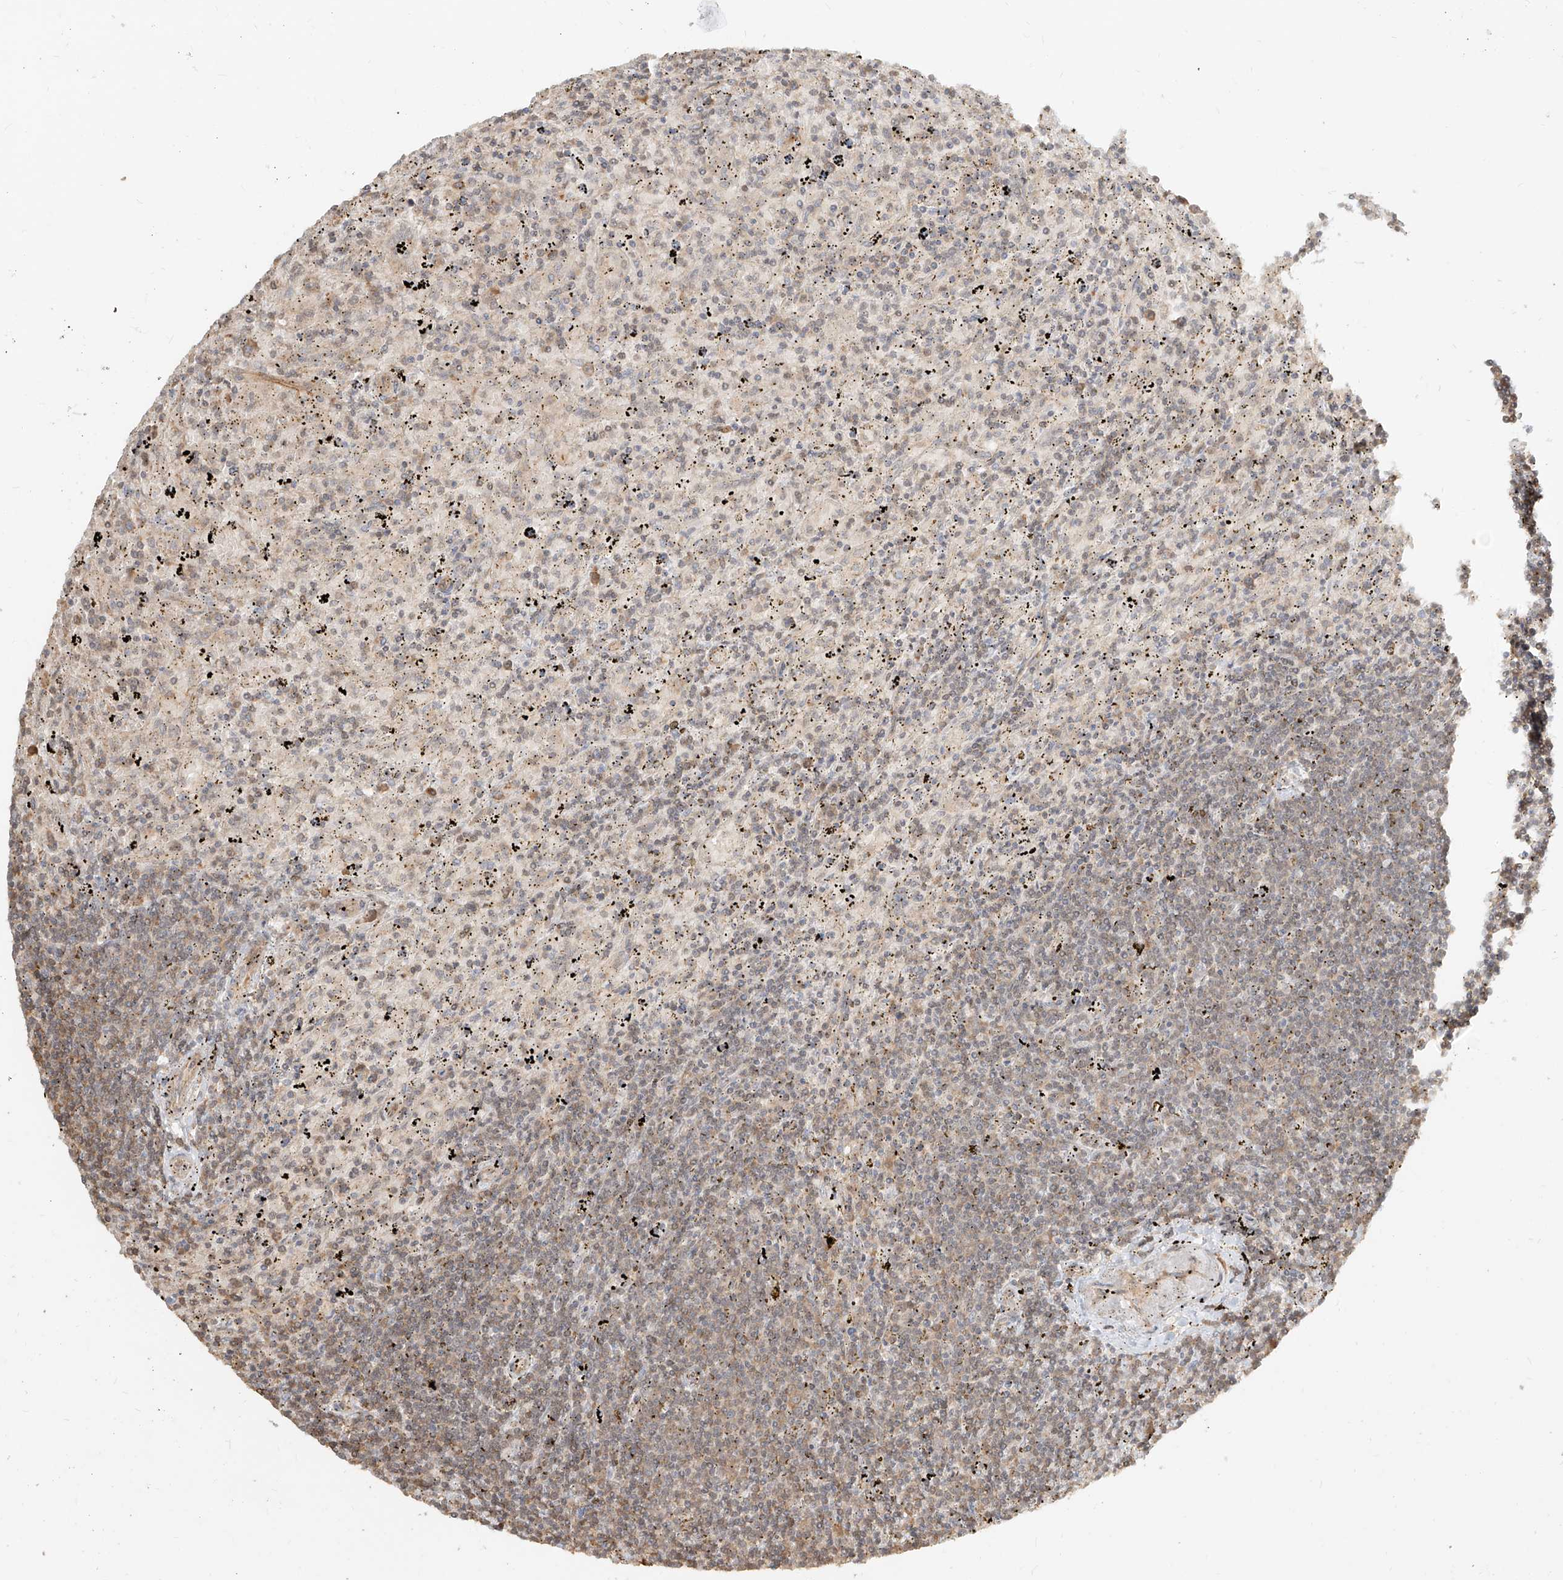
{"staining": {"intensity": "negative", "quantity": "none", "location": "none"}, "tissue": "lymphoma", "cell_type": "Tumor cells", "image_type": "cancer", "snomed": [{"axis": "morphology", "description": "Malignant lymphoma, non-Hodgkin's type, Low grade"}, {"axis": "topography", "description": "Spleen"}], "caption": "Lymphoma stained for a protein using immunohistochemistry (IHC) demonstrates no staining tumor cells.", "gene": "UBE2K", "patient": {"sex": "male", "age": 76}}